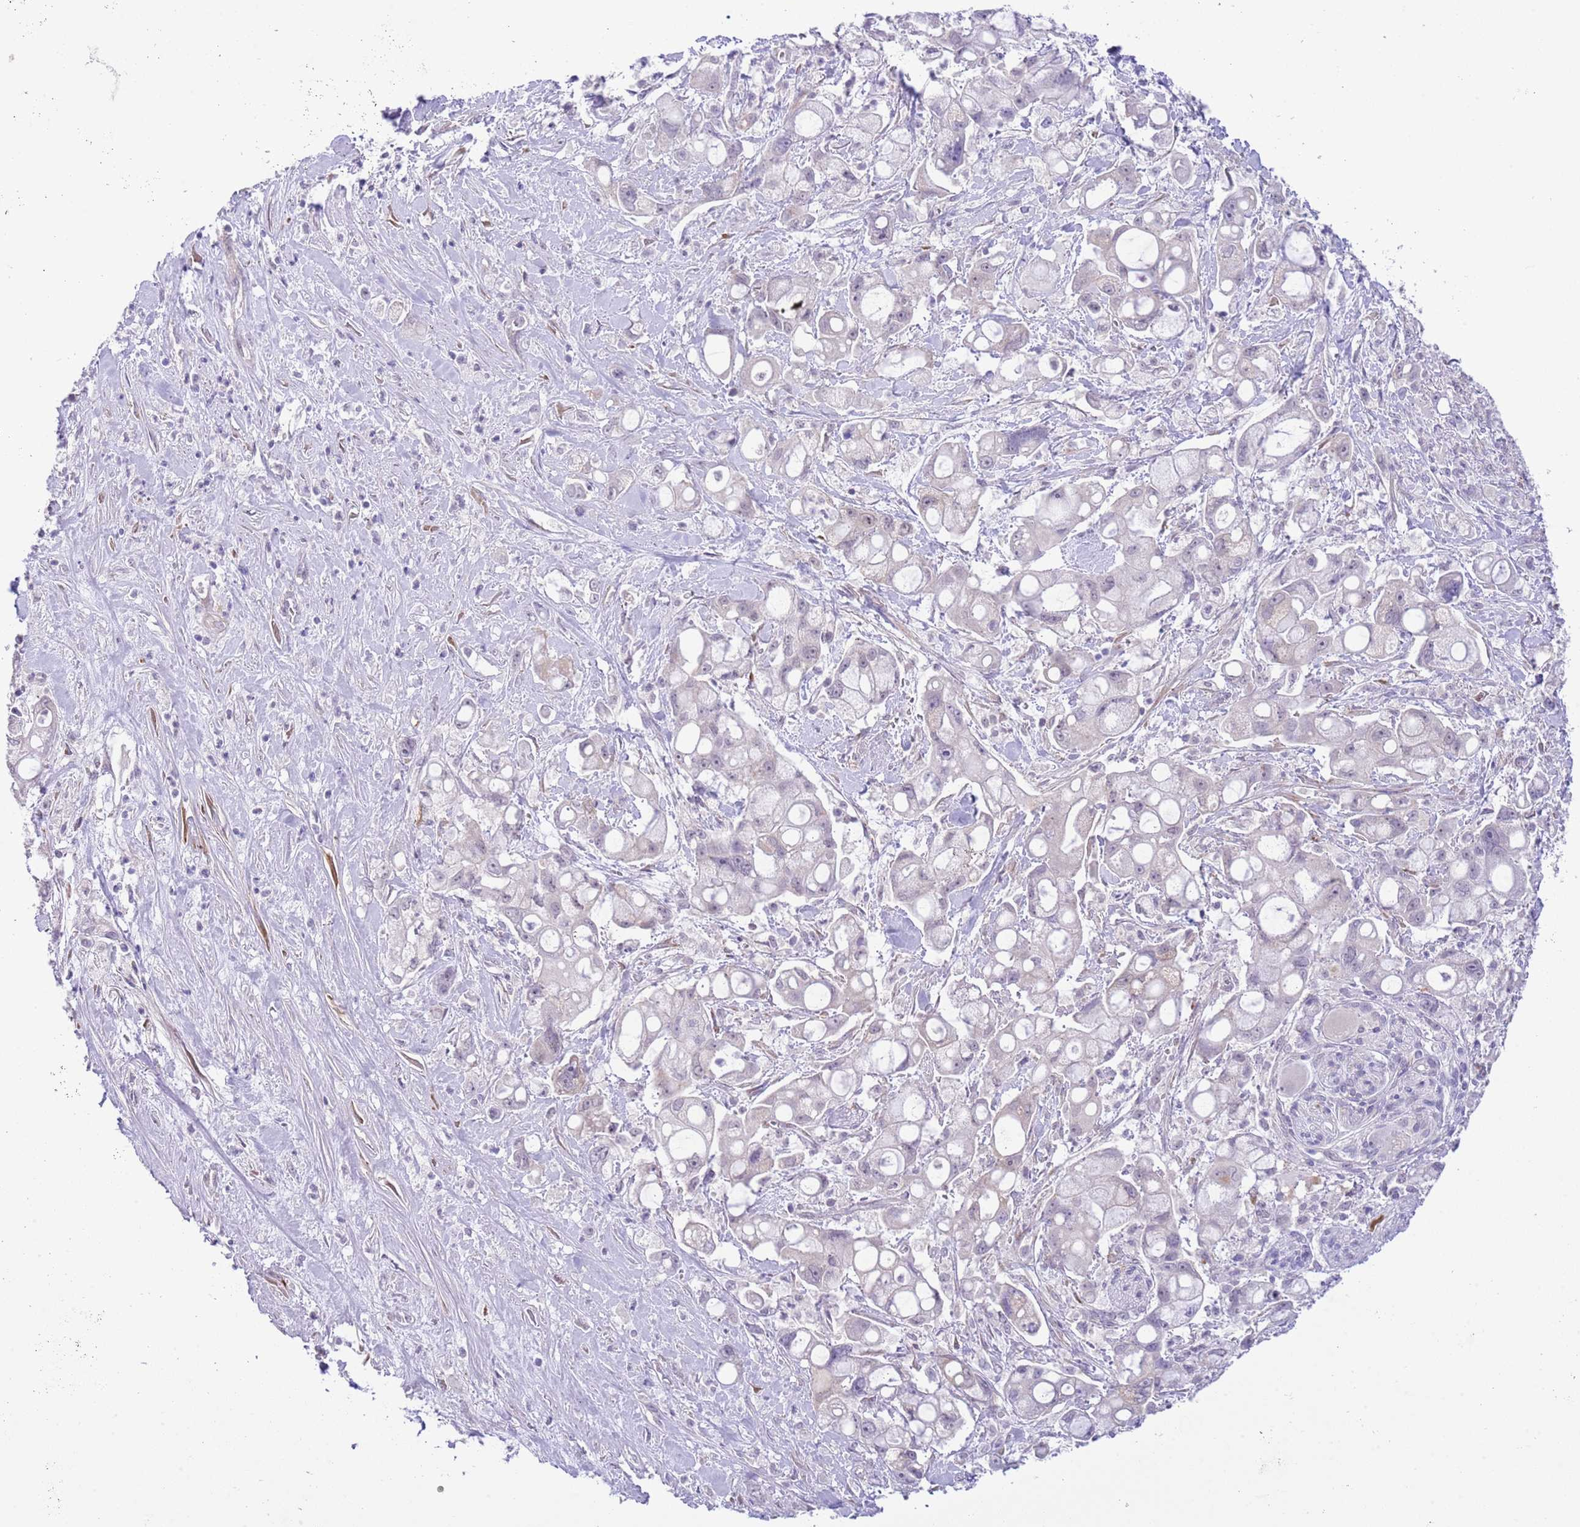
{"staining": {"intensity": "negative", "quantity": "none", "location": "none"}, "tissue": "pancreatic cancer", "cell_type": "Tumor cells", "image_type": "cancer", "snomed": [{"axis": "morphology", "description": "Adenocarcinoma, NOS"}, {"axis": "topography", "description": "Pancreas"}], "caption": "An image of human adenocarcinoma (pancreatic) is negative for staining in tumor cells.", "gene": "MIDN", "patient": {"sex": "male", "age": 68}}